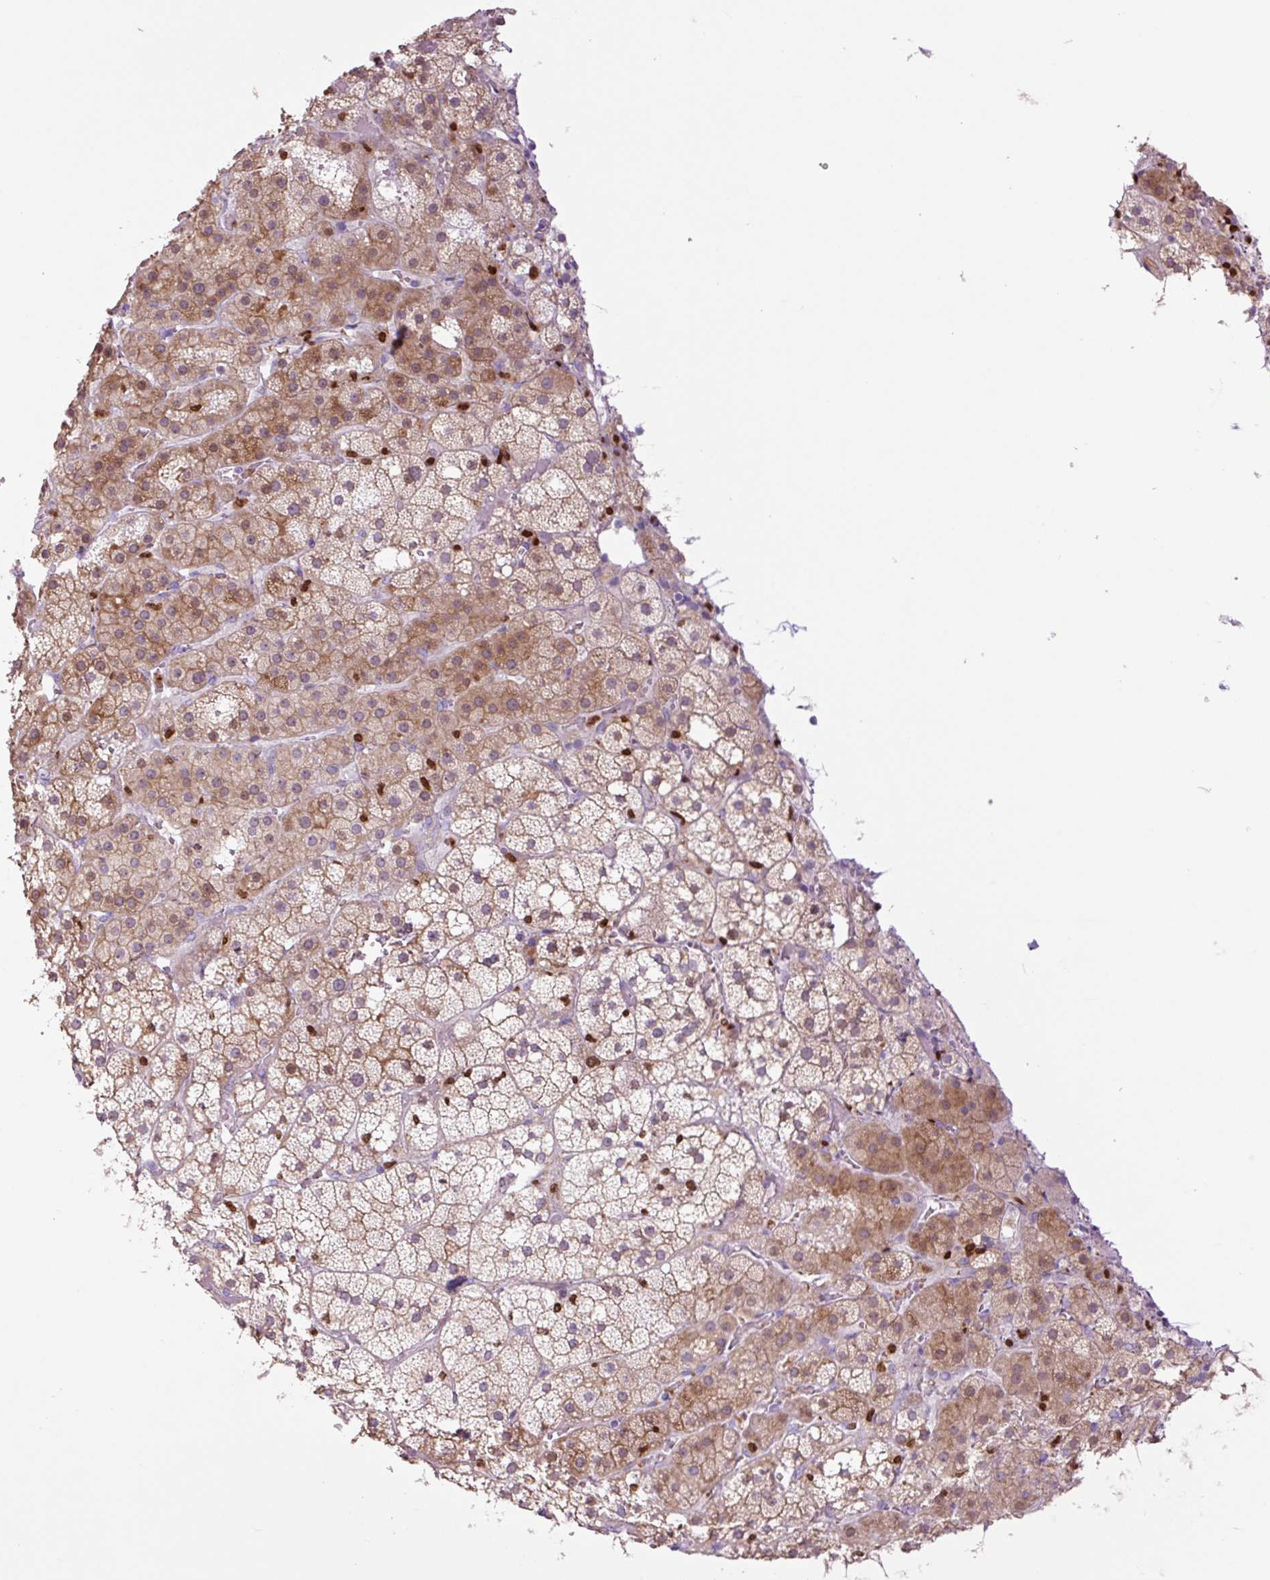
{"staining": {"intensity": "moderate", "quantity": "25%-75%", "location": "cytoplasmic/membranous"}, "tissue": "adrenal gland", "cell_type": "Glandular cells", "image_type": "normal", "snomed": [{"axis": "morphology", "description": "Normal tissue, NOS"}, {"axis": "topography", "description": "Adrenal gland"}], "caption": "Moderate cytoplasmic/membranous protein staining is appreciated in approximately 25%-75% of glandular cells in adrenal gland.", "gene": "SPI1", "patient": {"sex": "male", "age": 53}}